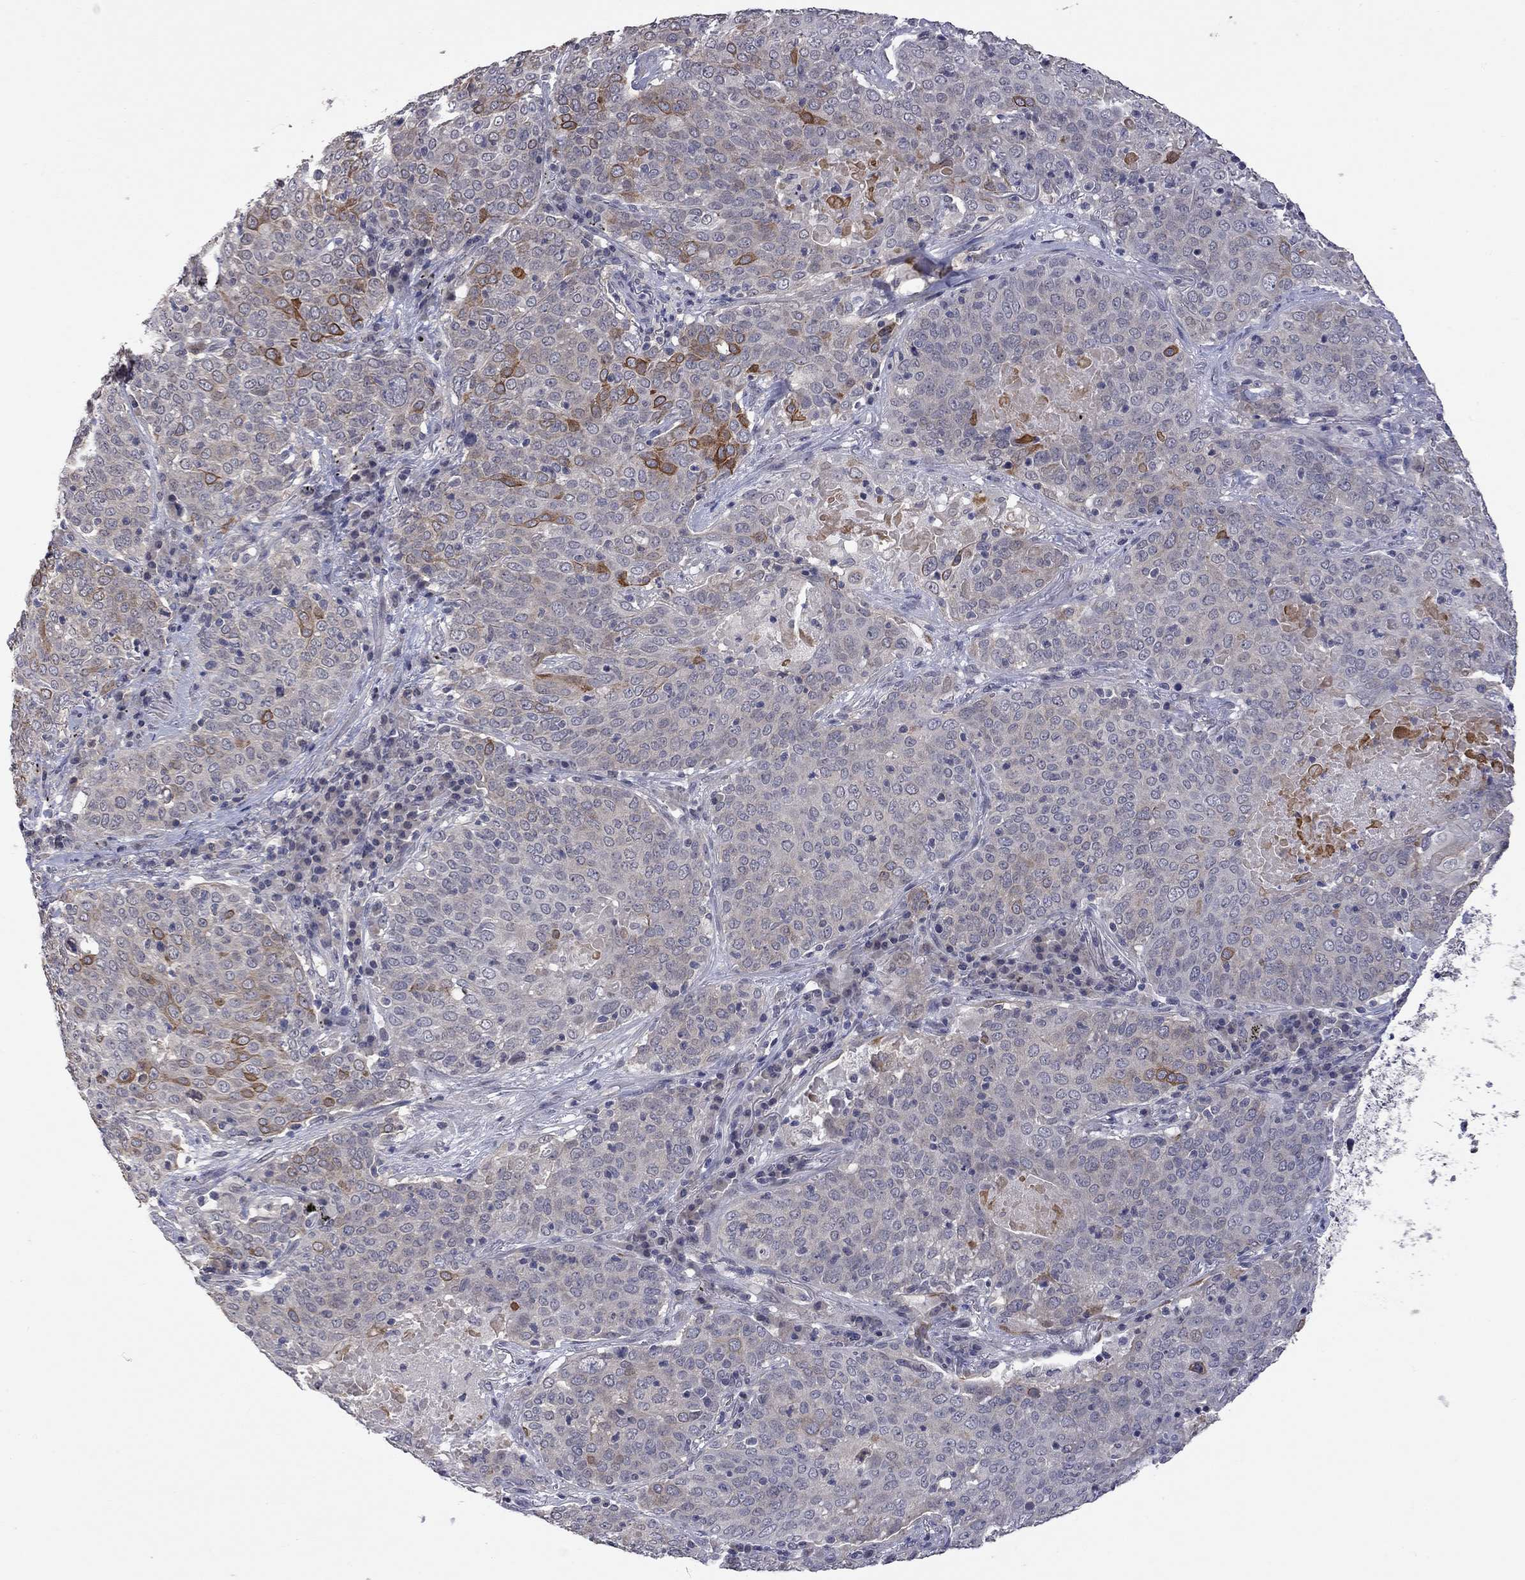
{"staining": {"intensity": "moderate", "quantity": "<25%", "location": "cytoplasmic/membranous"}, "tissue": "lung cancer", "cell_type": "Tumor cells", "image_type": "cancer", "snomed": [{"axis": "morphology", "description": "Squamous cell carcinoma, NOS"}, {"axis": "topography", "description": "Lung"}], "caption": "Lung cancer tissue displays moderate cytoplasmic/membranous expression in approximately <25% of tumor cells (IHC, brightfield microscopy, high magnification).", "gene": "FABP12", "patient": {"sex": "male", "age": 82}}